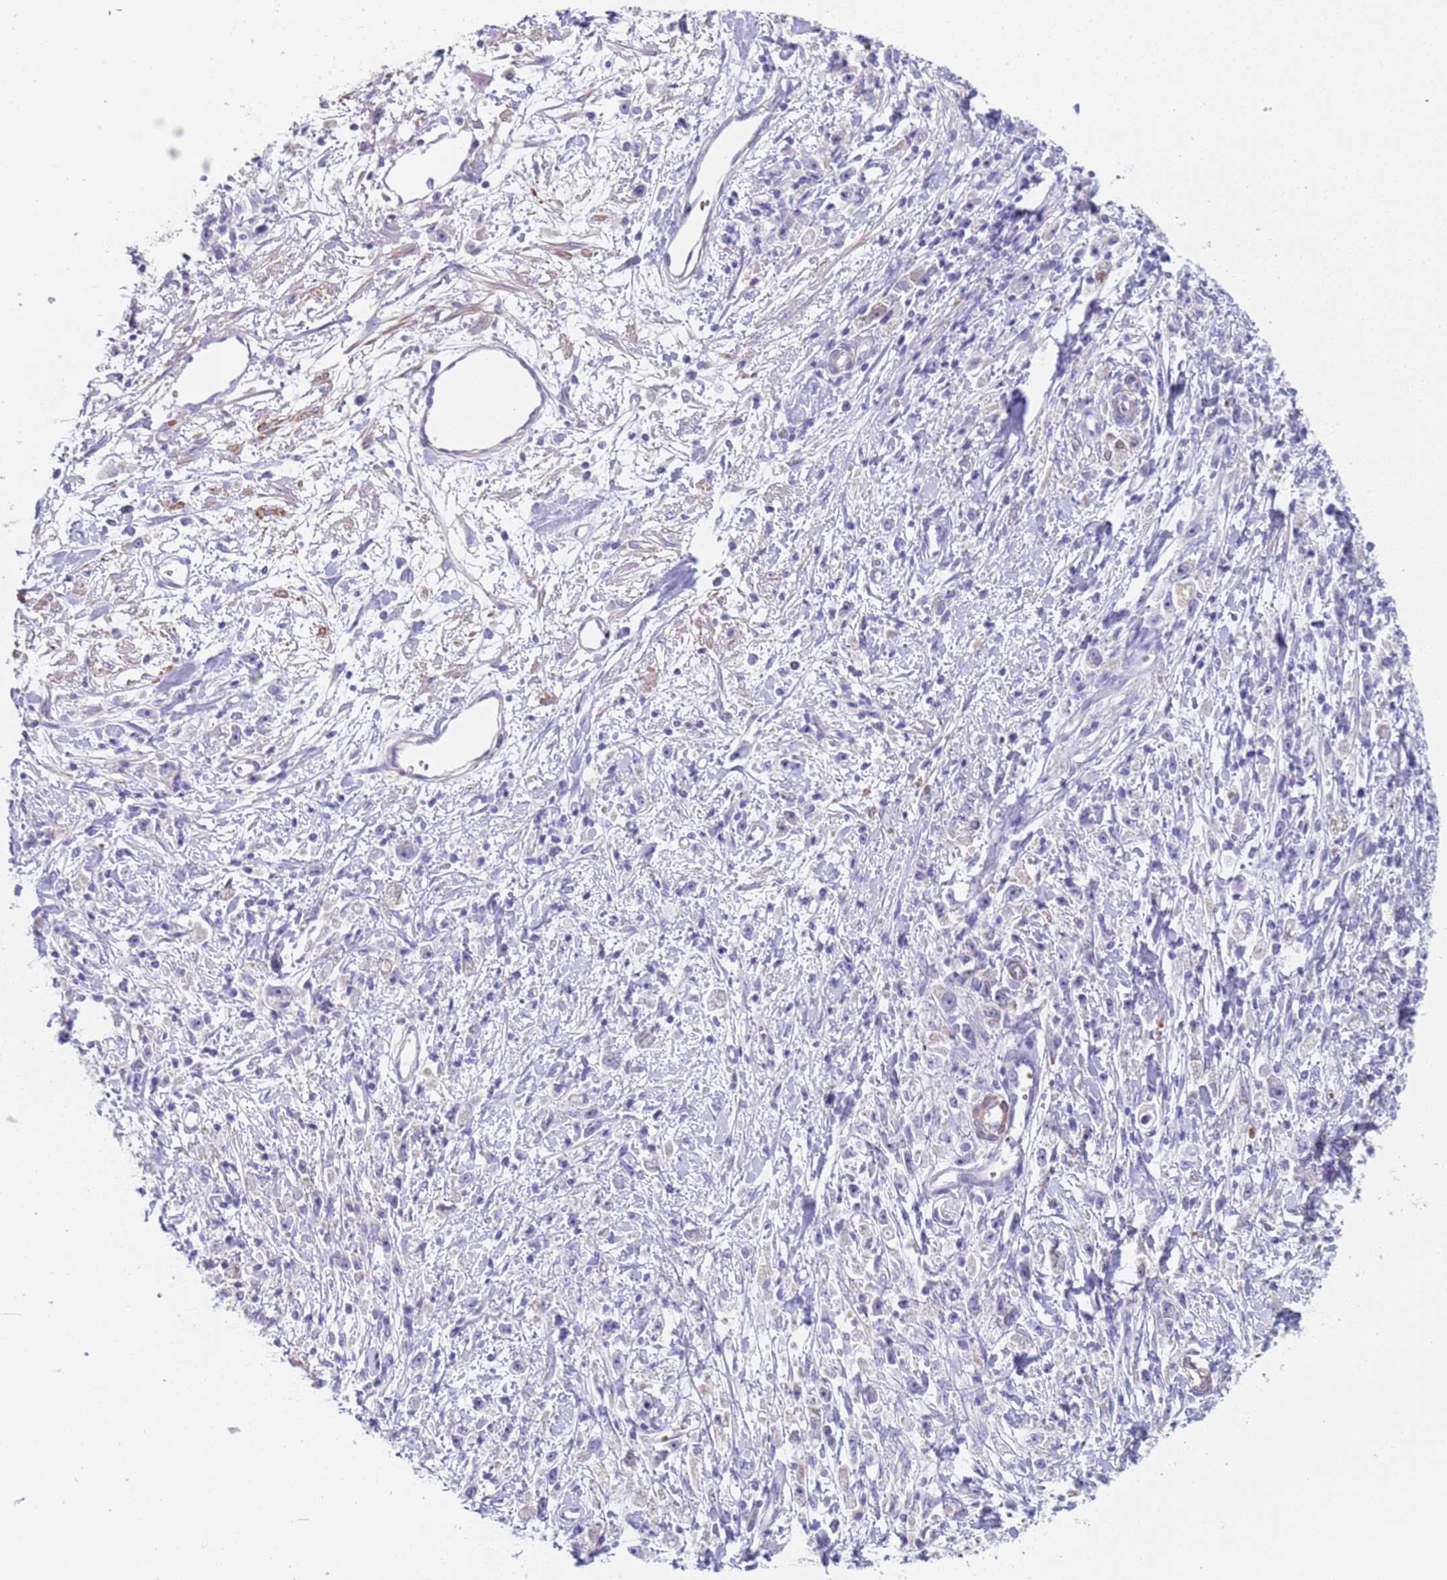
{"staining": {"intensity": "negative", "quantity": "none", "location": "none"}, "tissue": "stomach cancer", "cell_type": "Tumor cells", "image_type": "cancer", "snomed": [{"axis": "morphology", "description": "Adenocarcinoma, NOS"}, {"axis": "topography", "description": "Stomach"}], "caption": "A histopathology image of human adenocarcinoma (stomach) is negative for staining in tumor cells.", "gene": "KBTBD3", "patient": {"sex": "female", "age": 59}}